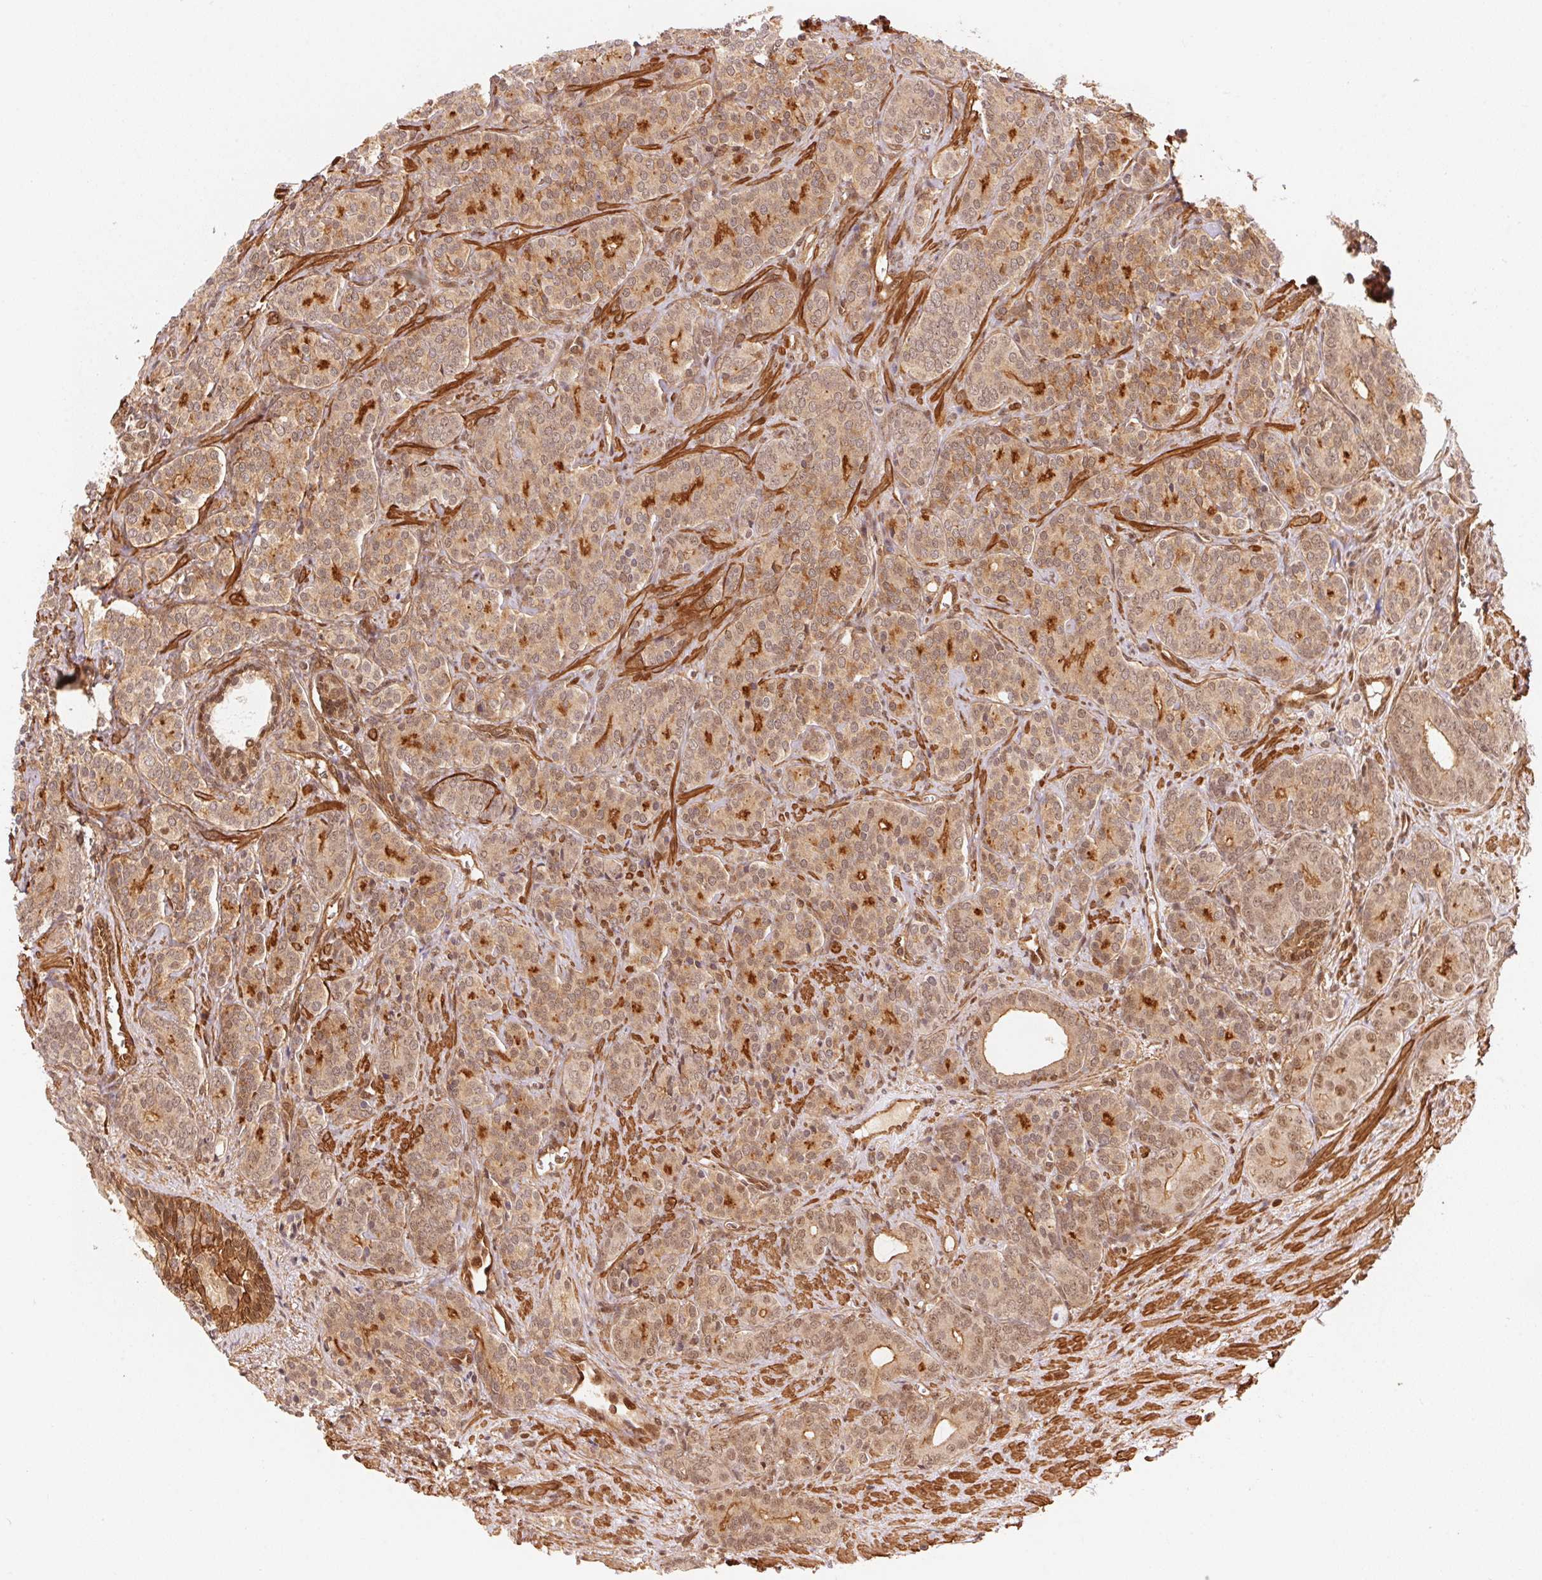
{"staining": {"intensity": "moderate", "quantity": ">75%", "location": "cytoplasmic/membranous,nuclear"}, "tissue": "prostate cancer", "cell_type": "Tumor cells", "image_type": "cancer", "snomed": [{"axis": "morphology", "description": "Adenocarcinoma, High grade"}, {"axis": "topography", "description": "Prostate"}], "caption": "Prostate adenocarcinoma (high-grade) stained with immunohistochemistry displays moderate cytoplasmic/membranous and nuclear expression in about >75% of tumor cells.", "gene": "TNIP2", "patient": {"sex": "male", "age": 84}}